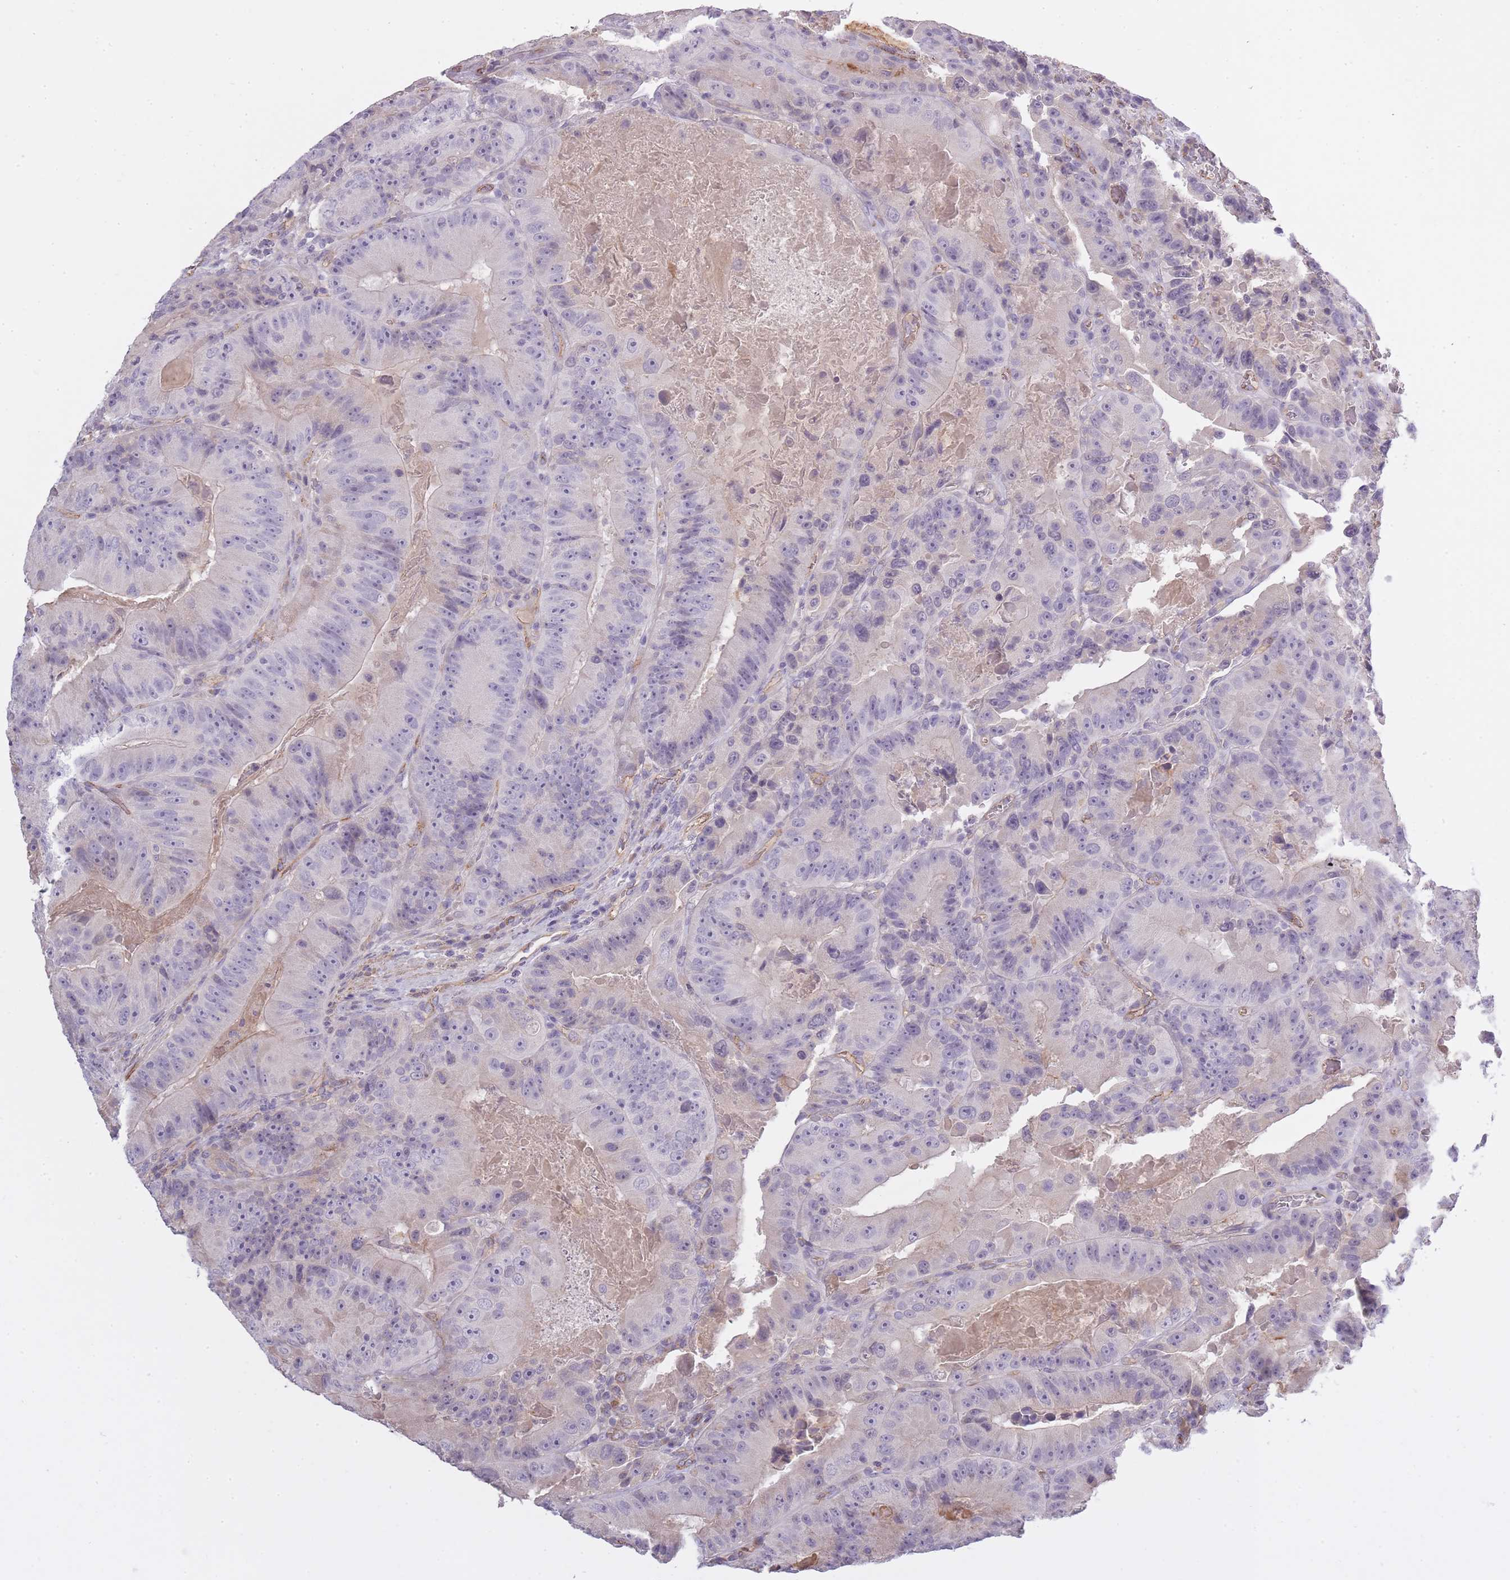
{"staining": {"intensity": "negative", "quantity": "none", "location": "none"}, "tissue": "colorectal cancer", "cell_type": "Tumor cells", "image_type": "cancer", "snomed": [{"axis": "morphology", "description": "Adenocarcinoma, NOS"}, {"axis": "topography", "description": "Colon"}], "caption": "The photomicrograph demonstrates no significant positivity in tumor cells of adenocarcinoma (colorectal).", "gene": "SLC8A2", "patient": {"sex": "female", "age": 86}}